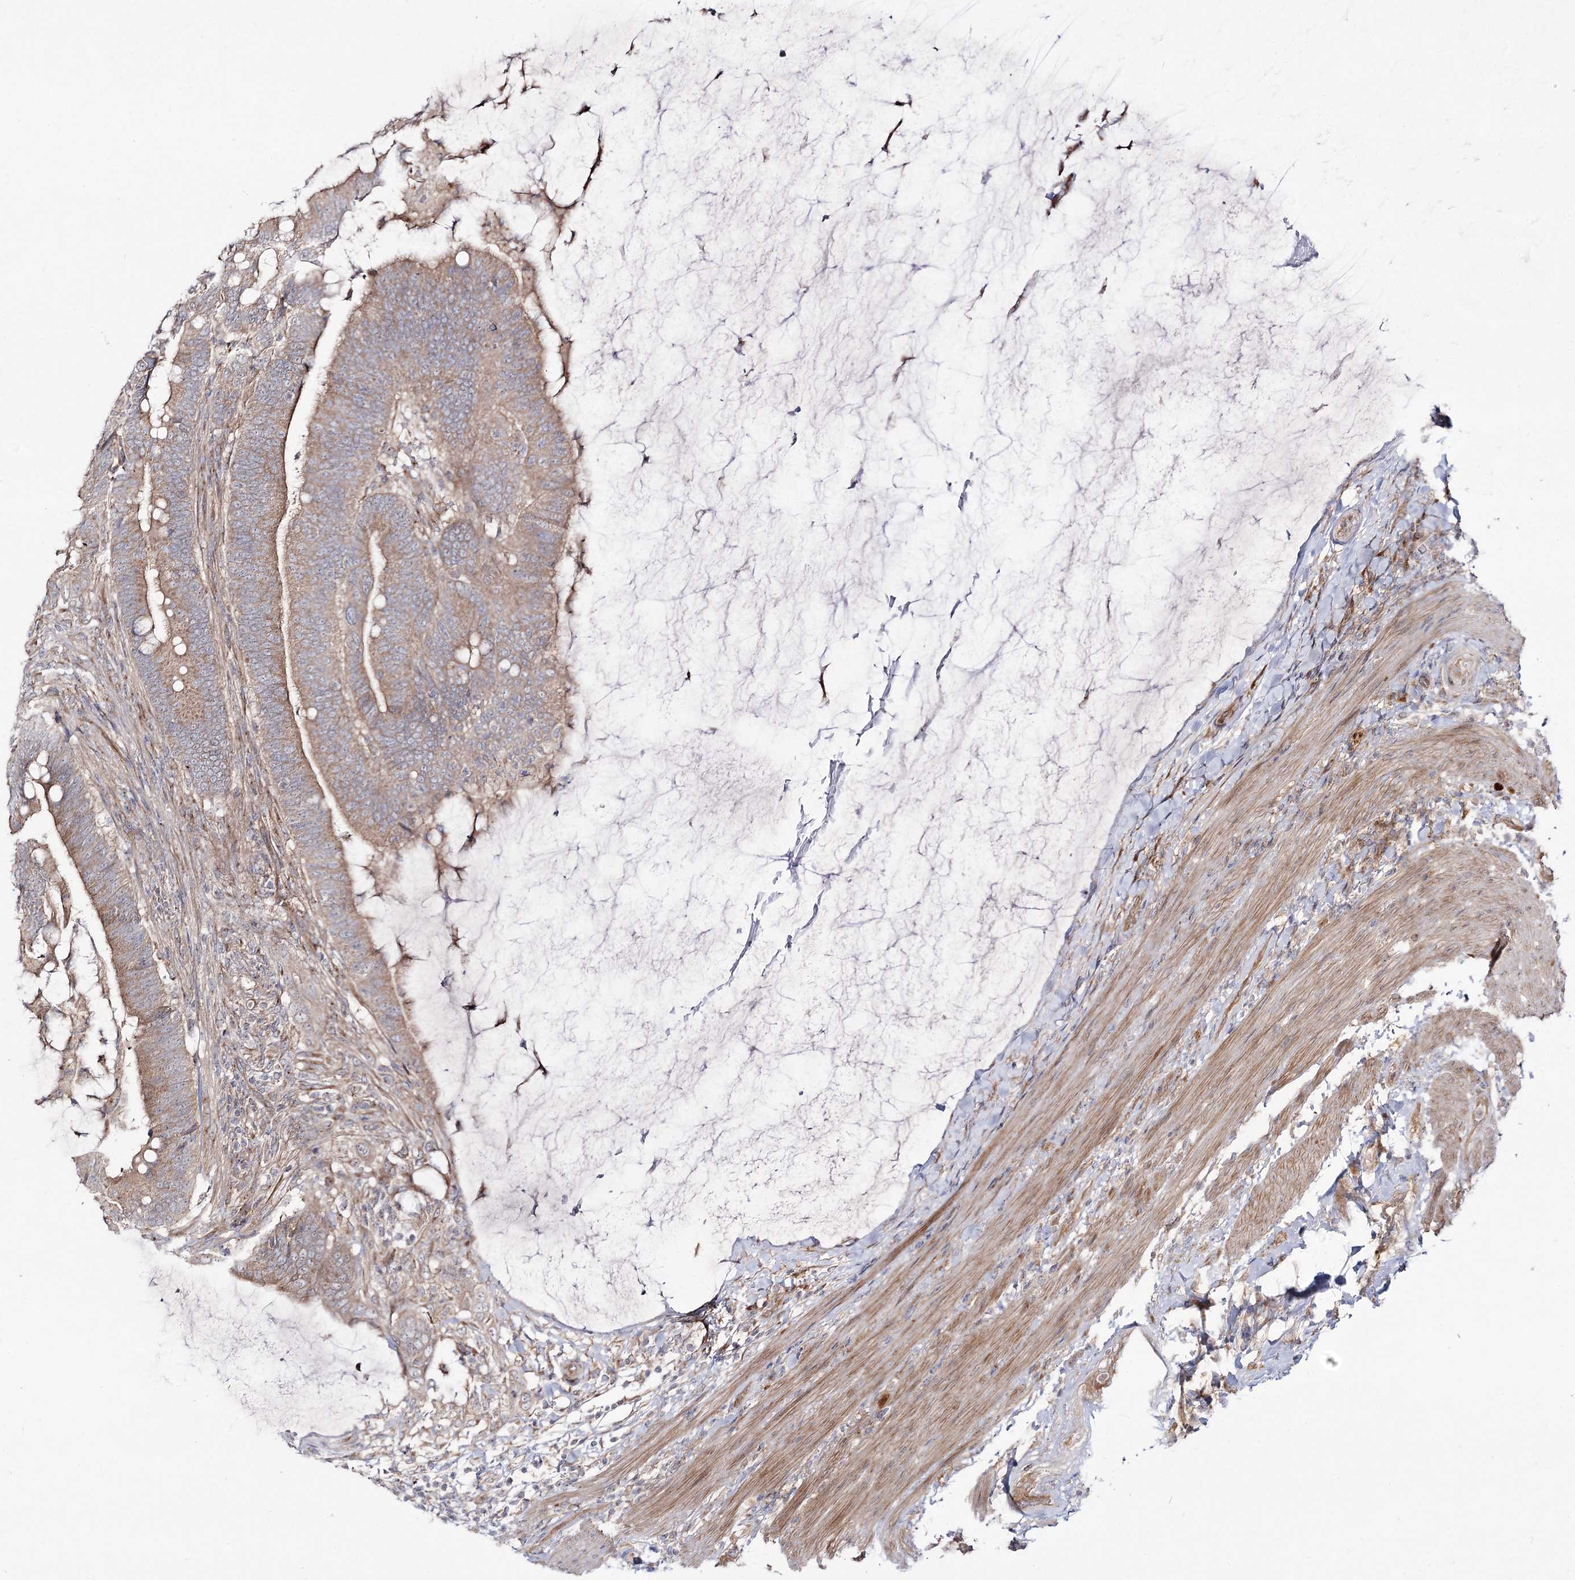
{"staining": {"intensity": "moderate", "quantity": ">75%", "location": "cytoplasmic/membranous"}, "tissue": "colorectal cancer", "cell_type": "Tumor cells", "image_type": "cancer", "snomed": [{"axis": "morphology", "description": "Adenocarcinoma, NOS"}, {"axis": "topography", "description": "Colon"}], "caption": "Protein staining of colorectal adenocarcinoma tissue displays moderate cytoplasmic/membranous staining in about >75% of tumor cells. (IHC, brightfield microscopy, high magnification).", "gene": "C11orf80", "patient": {"sex": "female", "age": 66}}